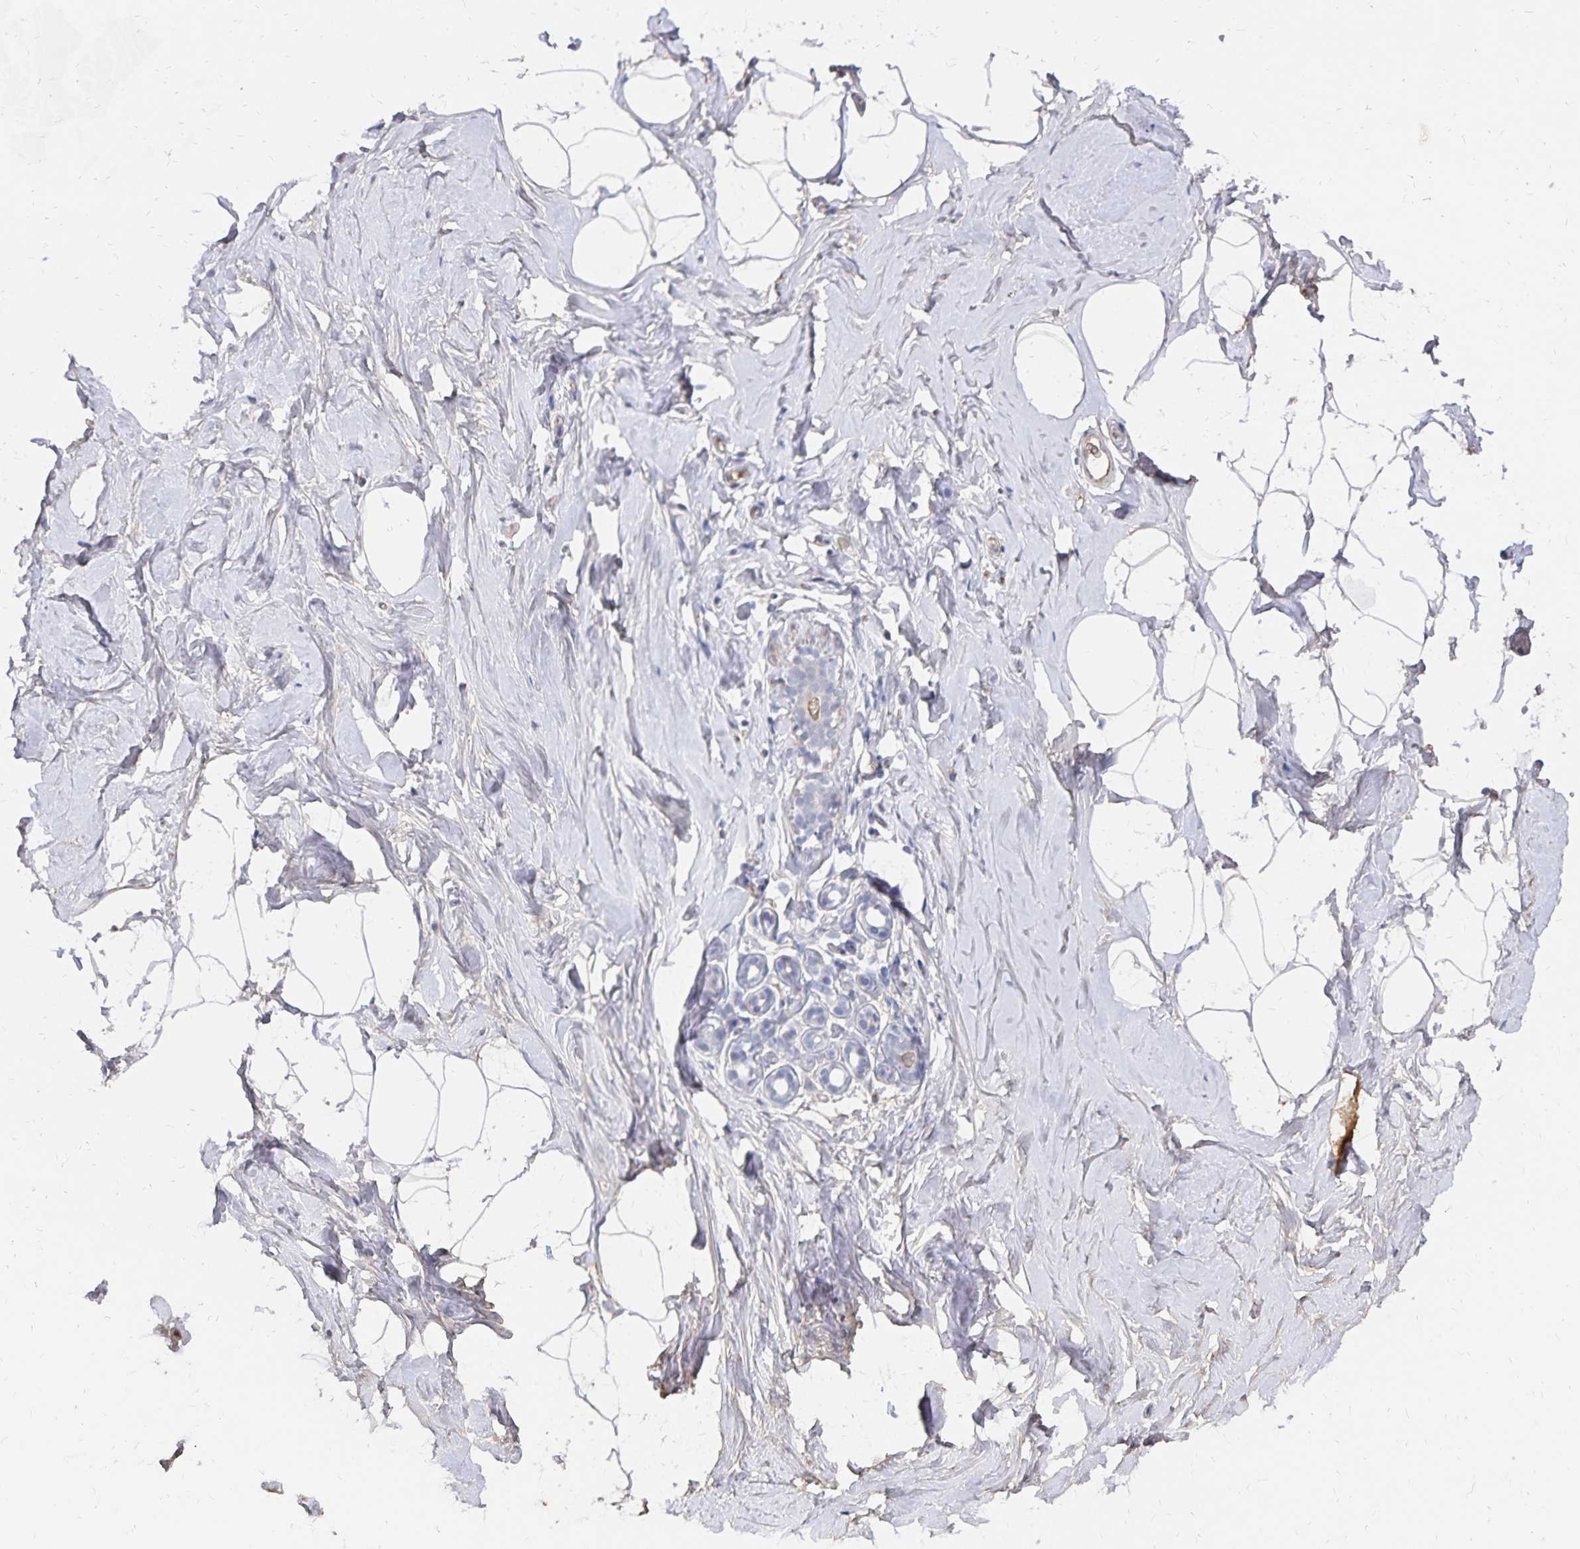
{"staining": {"intensity": "negative", "quantity": "none", "location": "none"}, "tissue": "breast", "cell_type": "Adipocytes", "image_type": "normal", "snomed": [{"axis": "morphology", "description": "Normal tissue, NOS"}, {"axis": "topography", "description": "Breast"}], "caption": "Breast stained for a protein using immunohistochemistry (IHC) reveals no expression adipocytes.", "gene": "KISS1", "patient": {"sex": "female", "age": 32}}